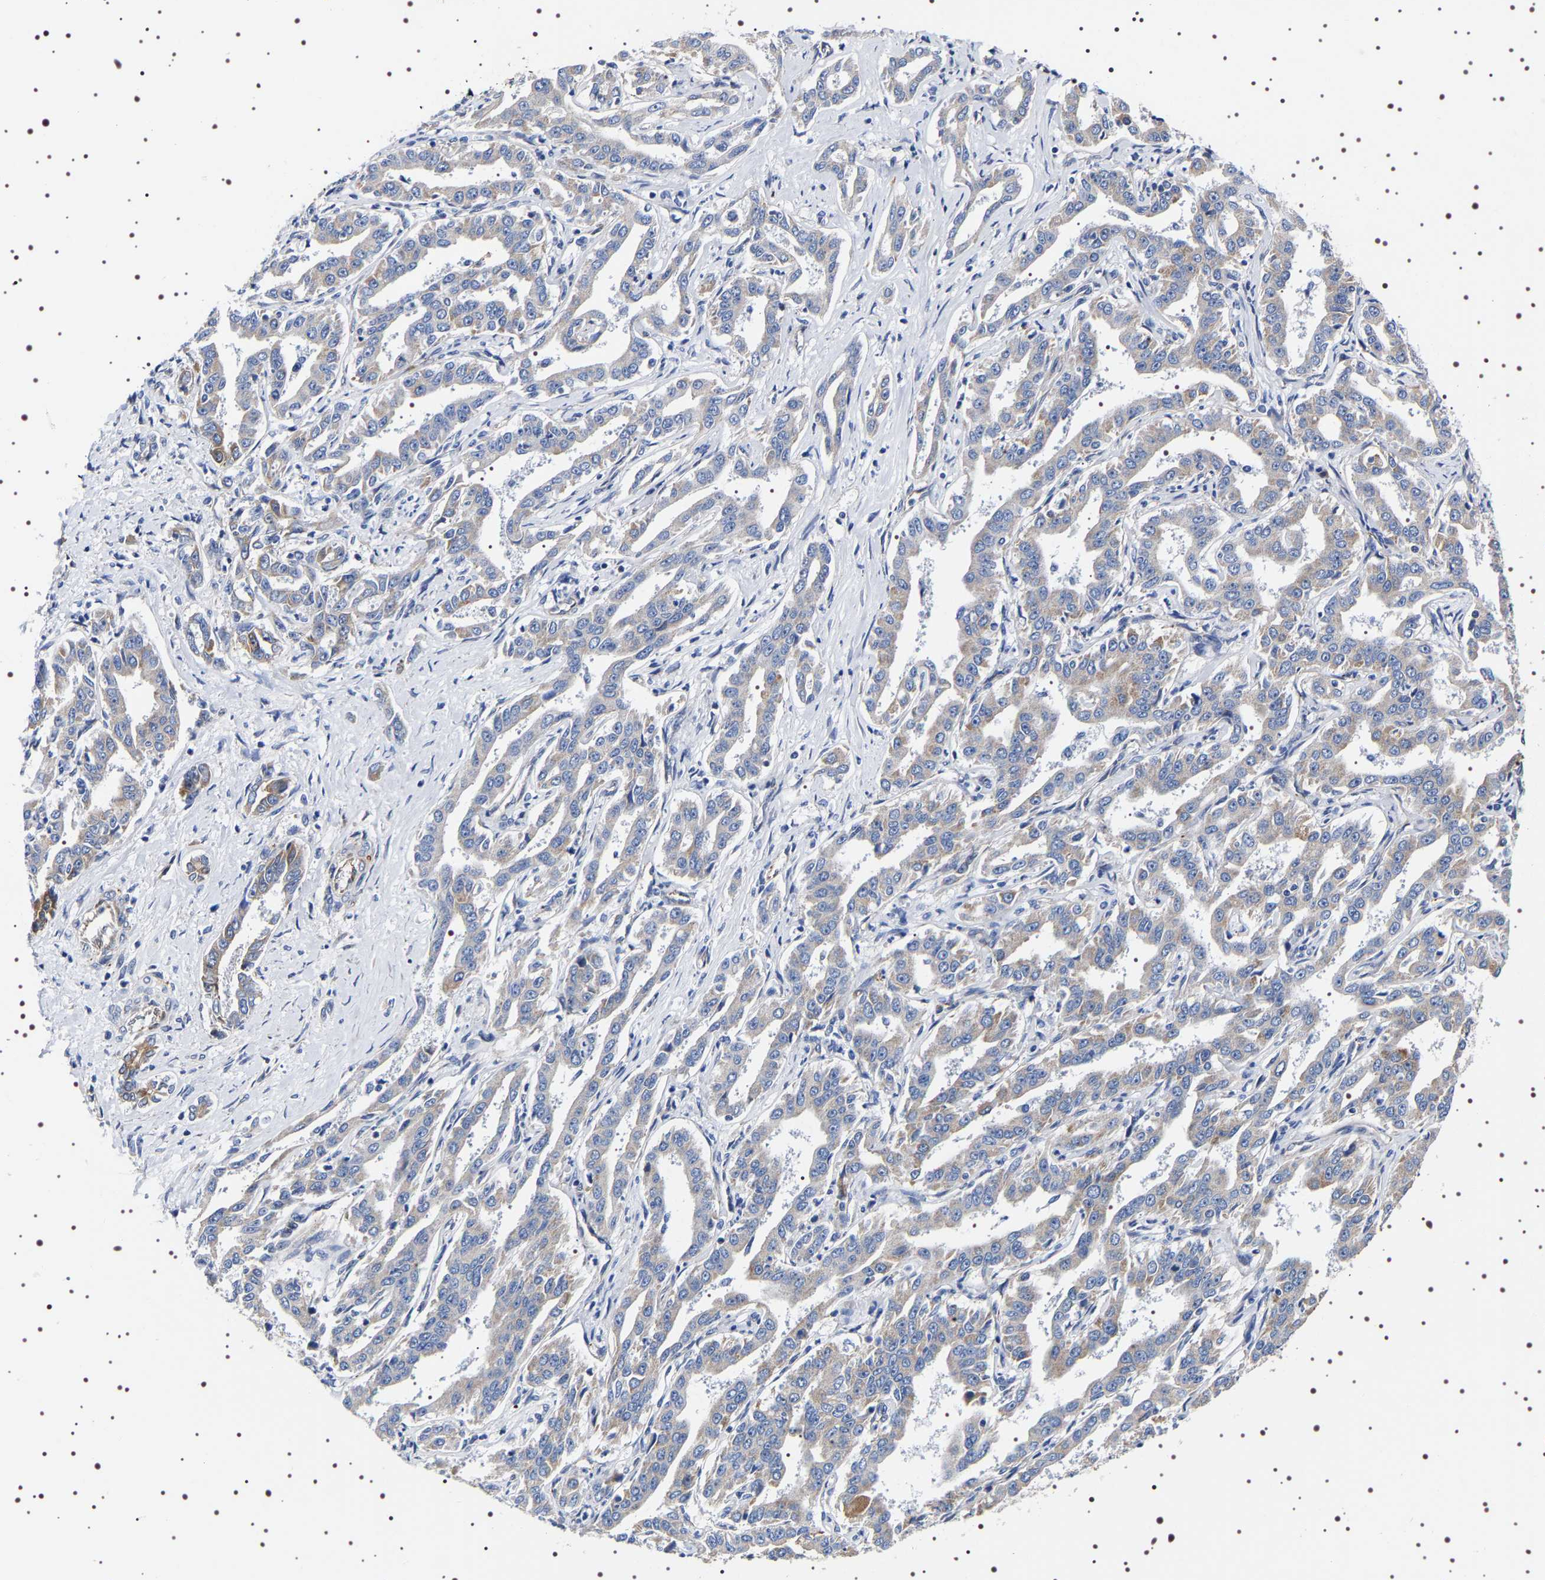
{"staining": {"intensity": "negative", "quantity": "none", "location": "none"}, "tissue": "liver cancer", "cell_type": "Tumor cells", "image_type": "cancer", "snomed": [{"axis": "morphology", "description": "Cholangiocarcinoma"}, {"axis": "topography", "description": "Liver"}], "caption": "DAB immunohistochemical staining of human liver cancer (cholangiocarcinoma) demonstrates no significant expression in tumor cells.", "gene": "SQLE", "patient": {"sex": "male", "age": 59}}